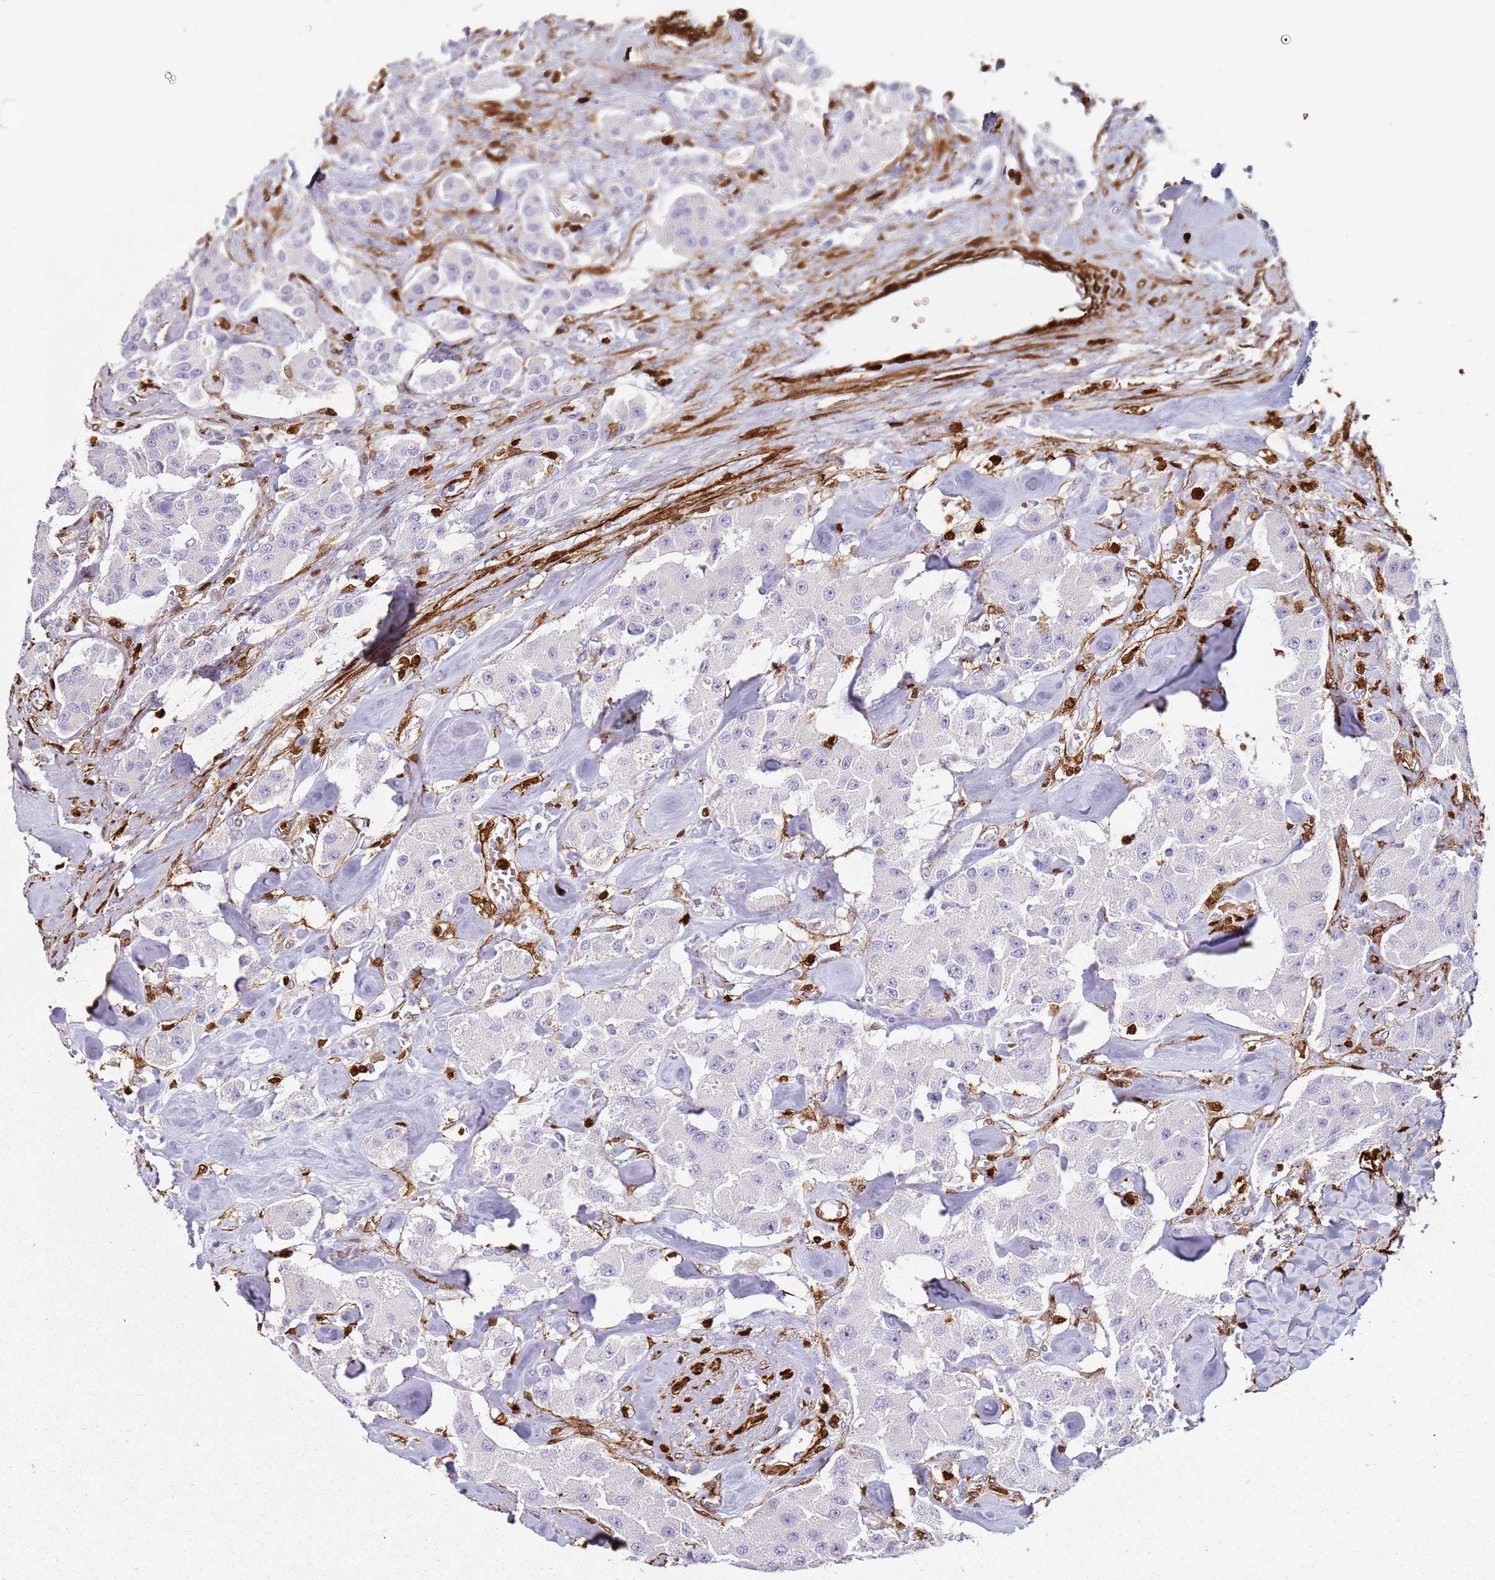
{"staining": {"intensity": "negative", "quantity": "none", "location": "none"}, "tissue": "carcinoid", "cell_type": "Tumor cells", "image_type": "cancer", "snomed": [{"axis": "morphology", "description": "Carcinoid, malignant, NOS"}, {"axis": "topography", "description": "Pancreas"}], "caption": "There is no significant positivity in tumor cells of carcinoid.", "gene": "S100A4", "patient": {"sex": "male", "age": 41}}